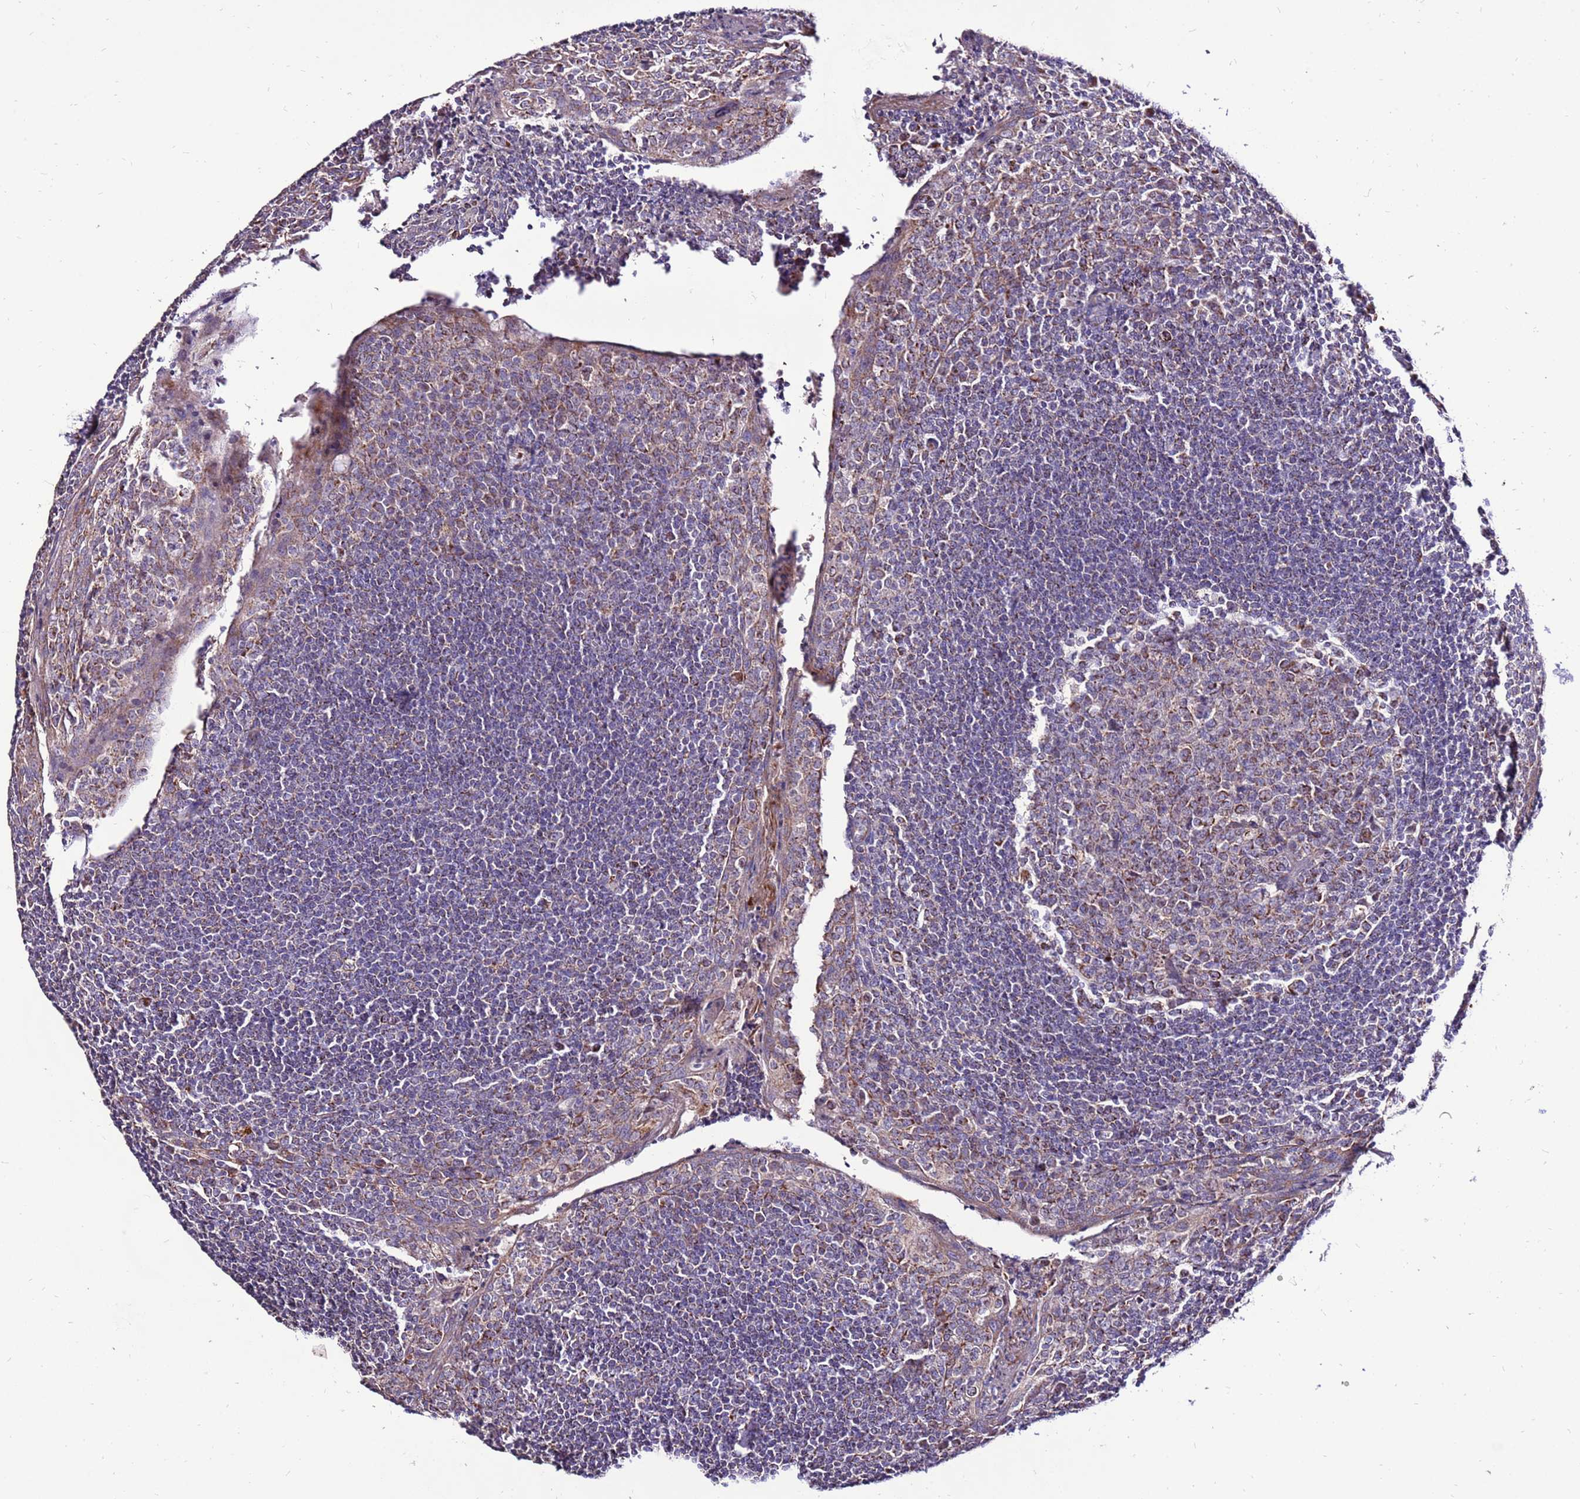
{"staining": {"intensity": "moderate", "quantity": "25%-75%", "location": "cytoplasmic/membranous"}, "tissue": "tonsil", "cell_type": "Germinal center cells", "image_type": "normal", "snomed": [{"axis": "morphology", "description": "Normal tissue, NOS"}, {"axis": "topography", "description": "Tonsil"}], "caption": "Immunohistochemistry (IHC) of unremarkable human tonsil demonstrates medium levels of moderate cytoplasmic/membranous positivity in approximately 25%-75% of germinal center cells.", "gene": "SPSB3", "patient": {"sex": "male", "age": 27}}